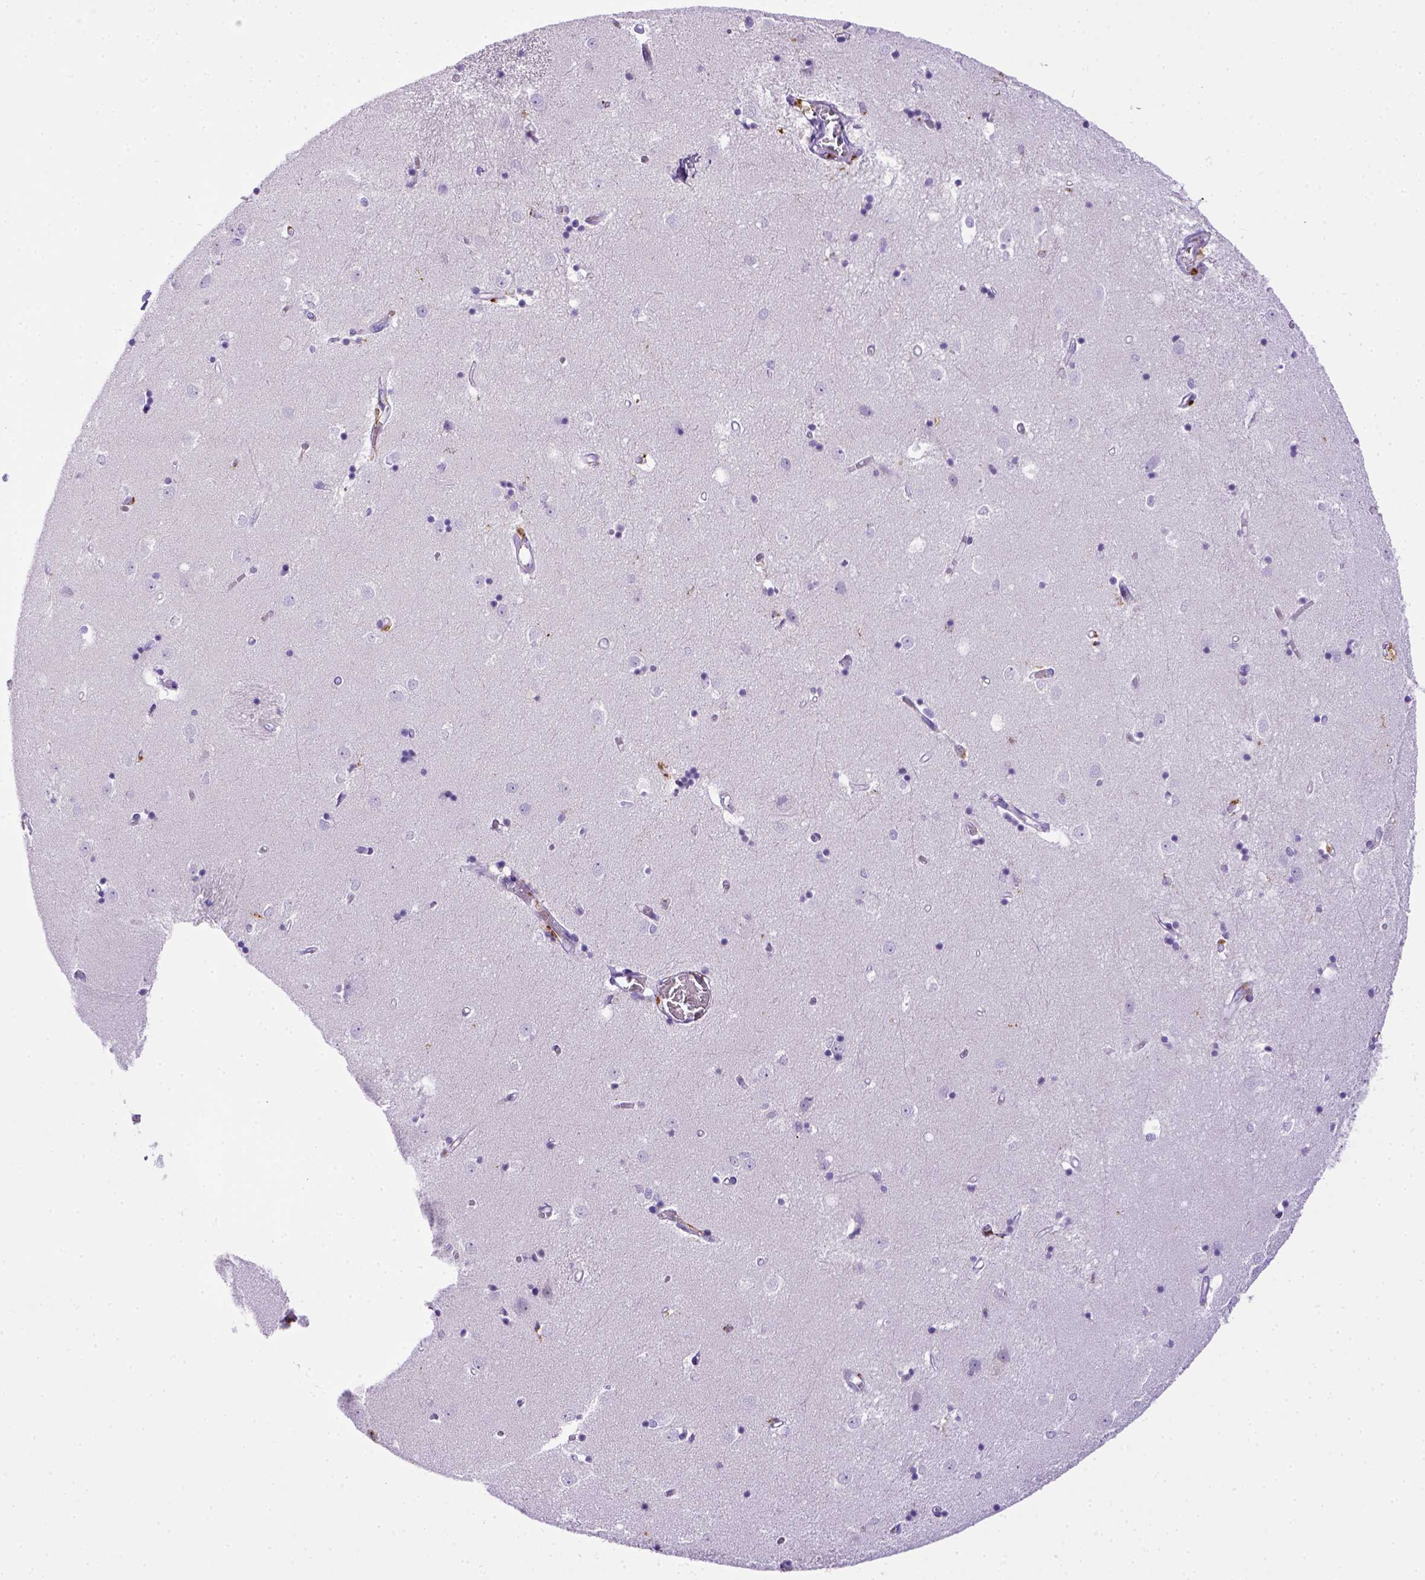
{"staining": {"intensity": "negative", "quantity": "none", "location": "none"}, "tissue": "caudate", "cell_type": "Glial cells", "image_type": "normal", "snomed": [{"axis": "morphology", "description": "Normal tissue, NOS"}, {"axis": "topography", "description": "Lateral ventricle wall"}], "caption": "DAB (3,3'-diaminobenzidine) immunohistochemical staining of benign caudate shows no significant expression in glial cells.", "gene": "CD68", "patient": {"sex": "male", "age": 54}}